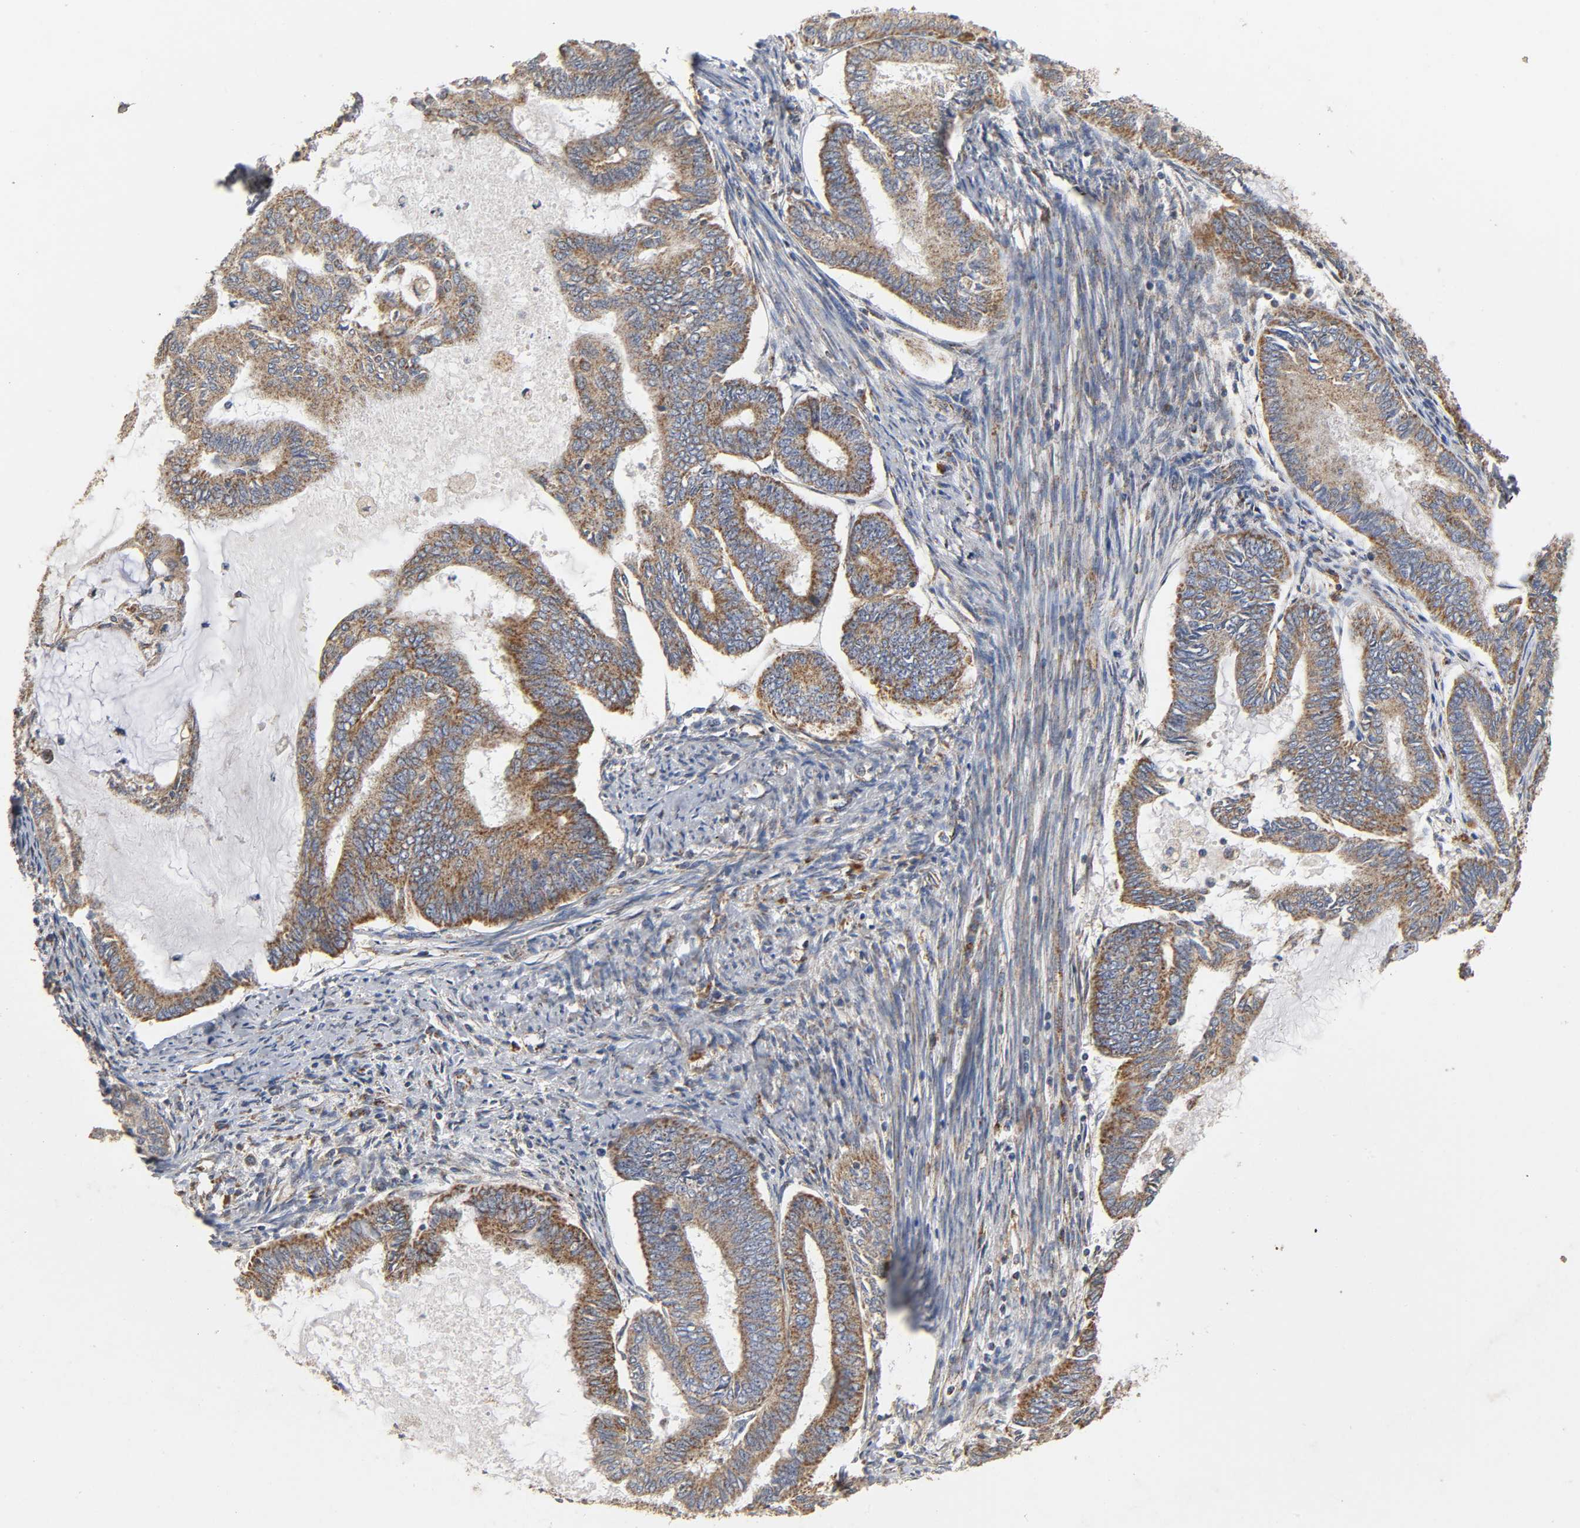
{"staining": {"intensity": "moderate", "quantity": ">75%", "location": "cytoplasmic/membranous"}, "tissue": "endometrial cancer", "cell_type": "Tumor cells", "image_type": "cancer", "snomed": [{"axis": "morphology", "description": "Adenocarcinoma, NOS"}, {"axis": "topography", "description": "Endometrium"}], "caption": "Moderate cytoplasmic/membranous expression for a protein is seen in about >75% of tumor cells of endometrial adenocarcinoma using immunohistochemistry.", "gene": "NDUFS3", "patient": {"sex": "female", "age": 86}}